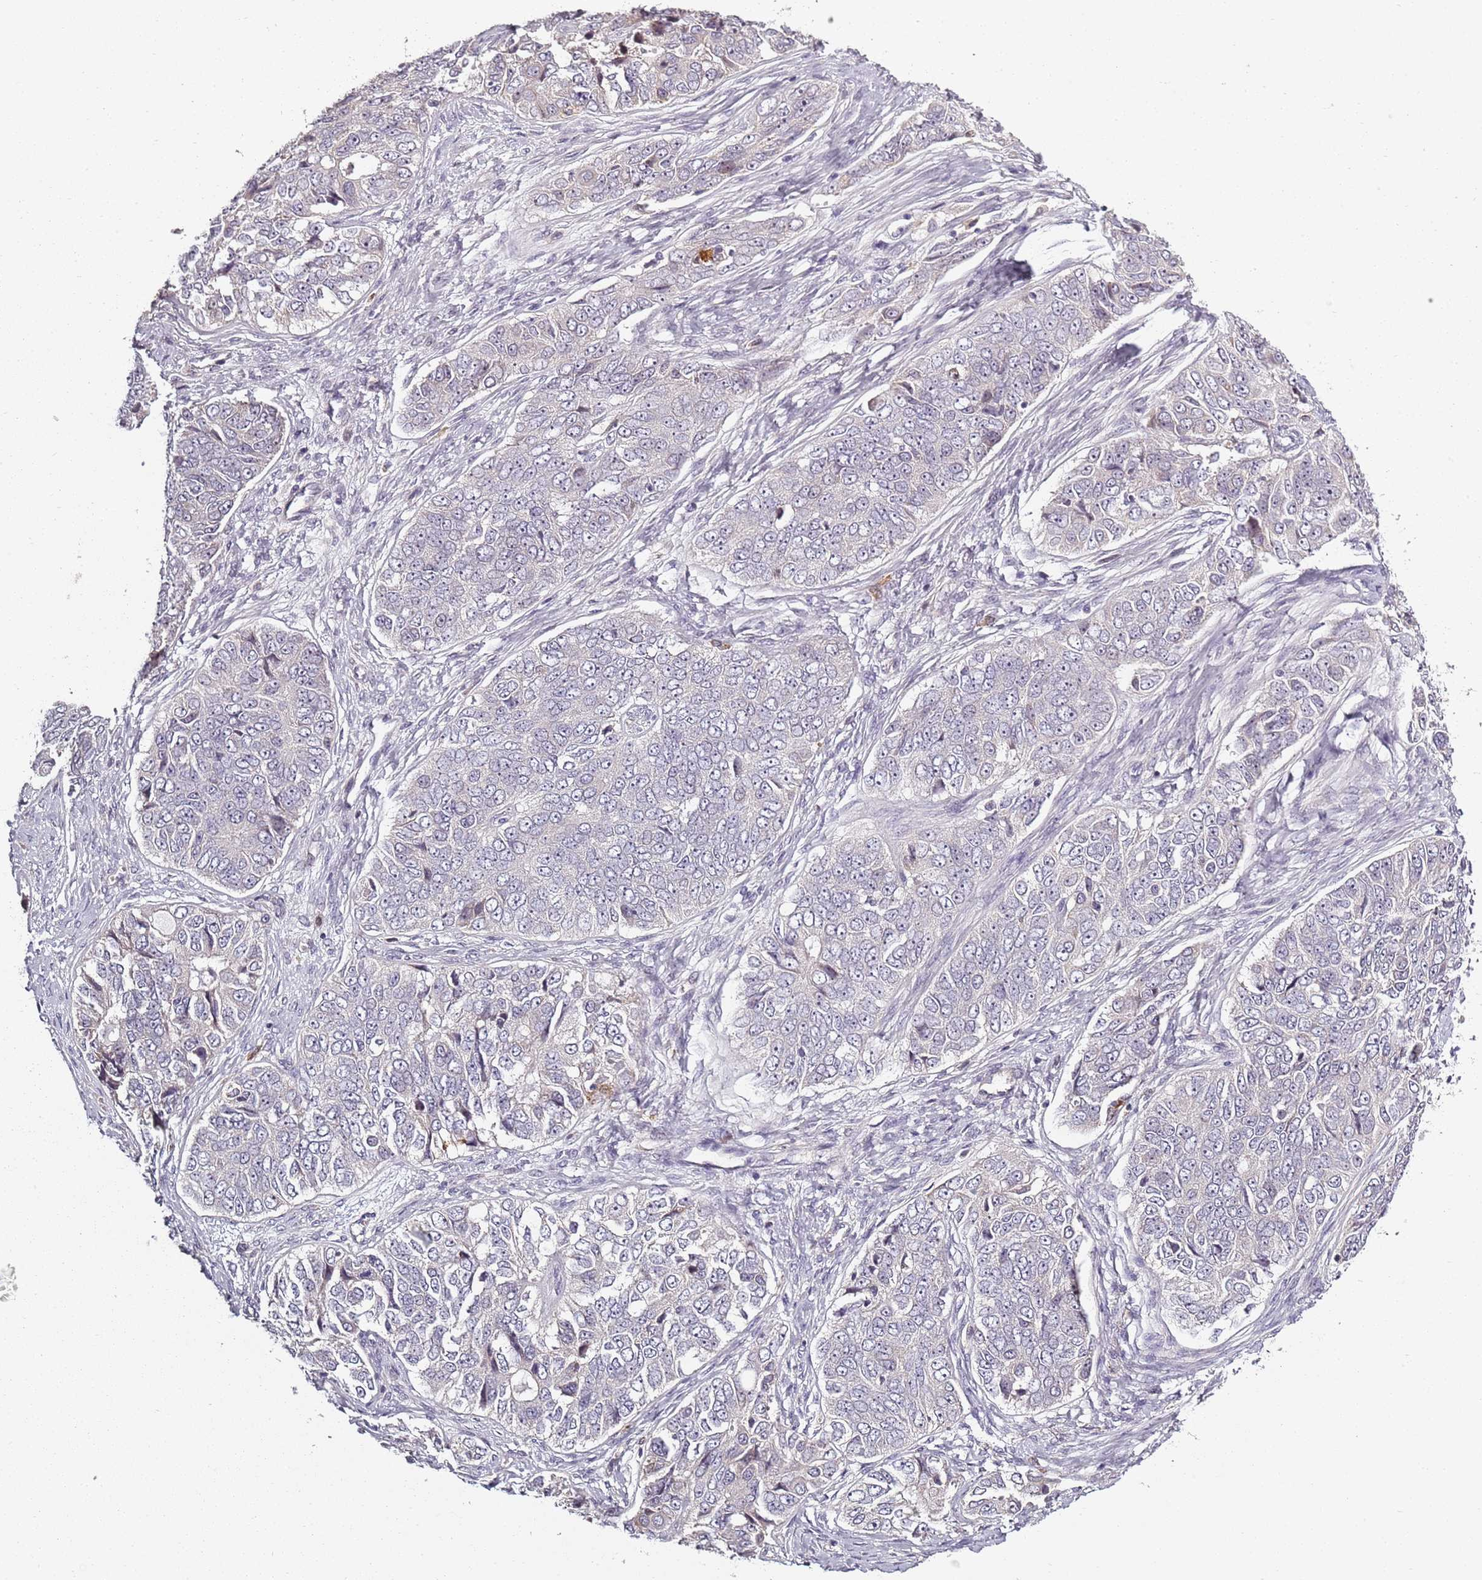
{"staining": {"intensity": "negative", "quantity": "none", "location": "none"}, "tissue": "ovarian cancer", "cell_type": "Tumor cells", "image_type": "cancer", "snomed": [{"axis": "morphology", "description": "Carcinoma, endometroid"}, {"axis": "topography", "description": "Ovary"}], "caption": "Immunohistochemical staining of ovarian cancer shows no significant expression in tumor cells. (Stains: DAB IHC with hematoxylin counter stain, Microscopy: brightfield microscopy at high magnification).", "gene": "CC2D2B", "patient": {"sex": "female", "age": 51}}